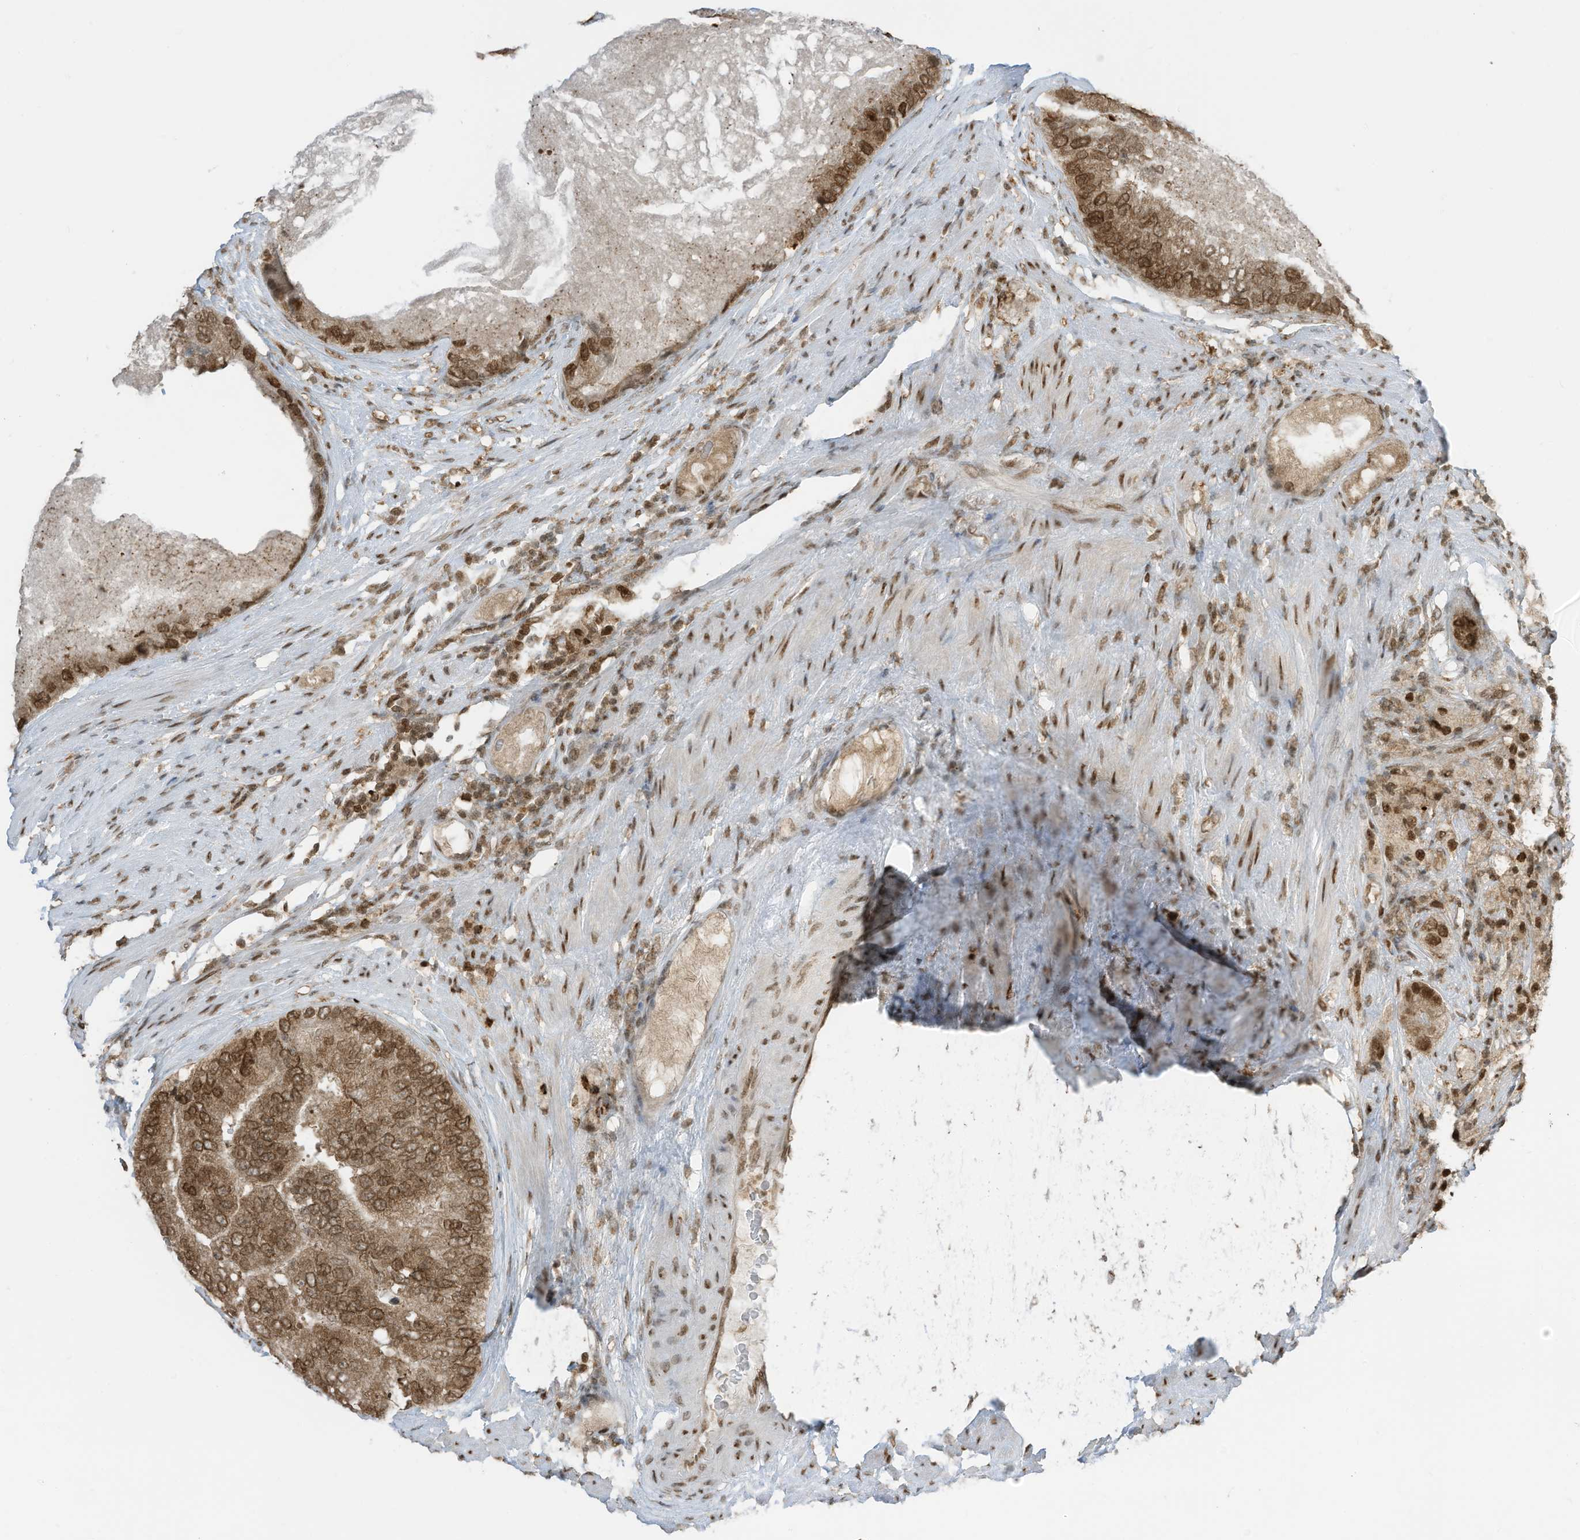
{"staining": {"intensity": "moderate", "quantity": ">75%", "location": "cytoplasmic/membranous,nuclear"}, "tissue": "prostate cancer", "cell_type": "Tumor cells", "image_type": "cancer", "snomed": [{"axis": "morphology", "description": "Adenocarcinoma, High grade"}, {"axis": "topography", "description": "Prostate"}], "caption": "Tumor cells reveal medium levels of moderate cytoplasmic/membranous and nuclear staining in about >75% of cells in human adenocarcinoma (high-grade) (prostate).", "gene": "KPNB1", "patient": {"sex": "male", "age": 70}}